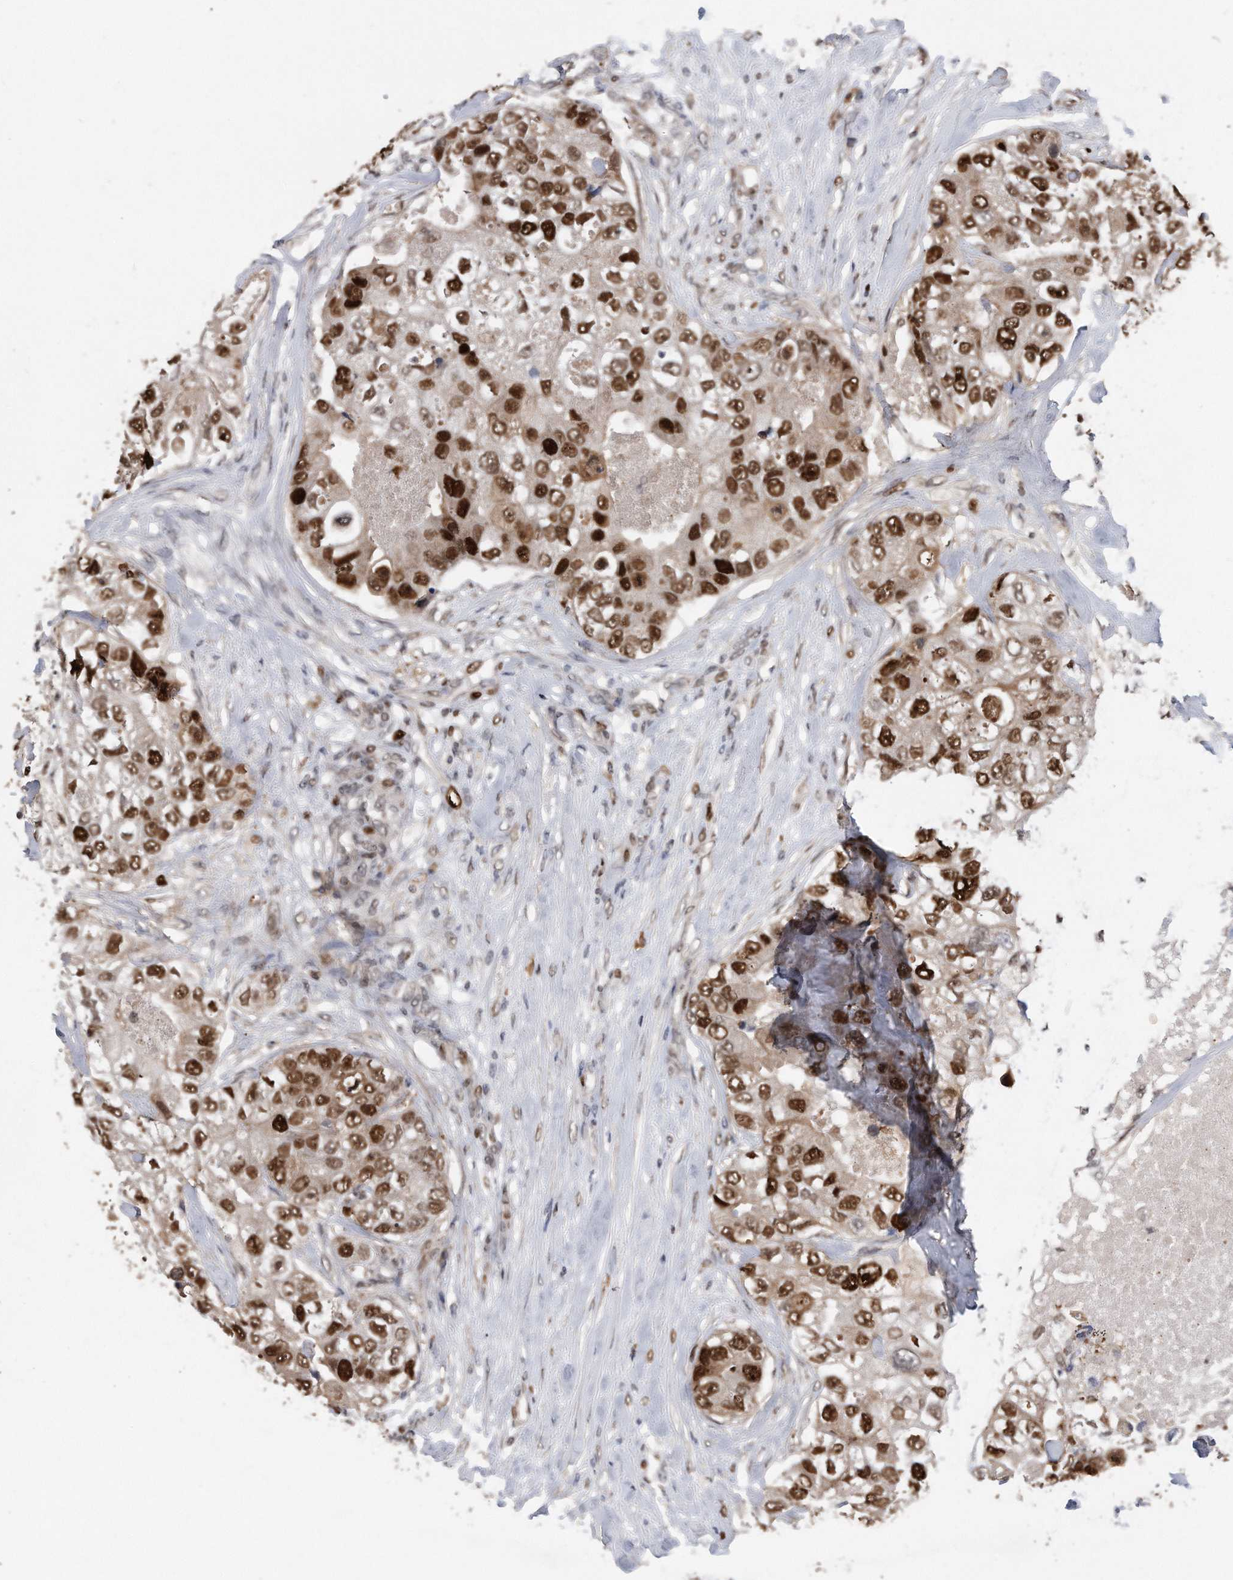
{"staining": {"intensity": "strong", "quantity": ">75%", "location": "nuclear"}, "tissue": "breast cancer", "cell_type": "Tumor cells", "image_type": "cancer", "snomed": [{"axis": "morphology", "description": "Duct carcinoma"}, {"axis": "topography", "description": "Breast"}], "caption": "Strong nuclear protein positivity is identified in about >75% of tumor cells in breast cancer (intraductal carcinoma).", "gene": "PCNA", "patient": {"sex": "female", "age": 62}}